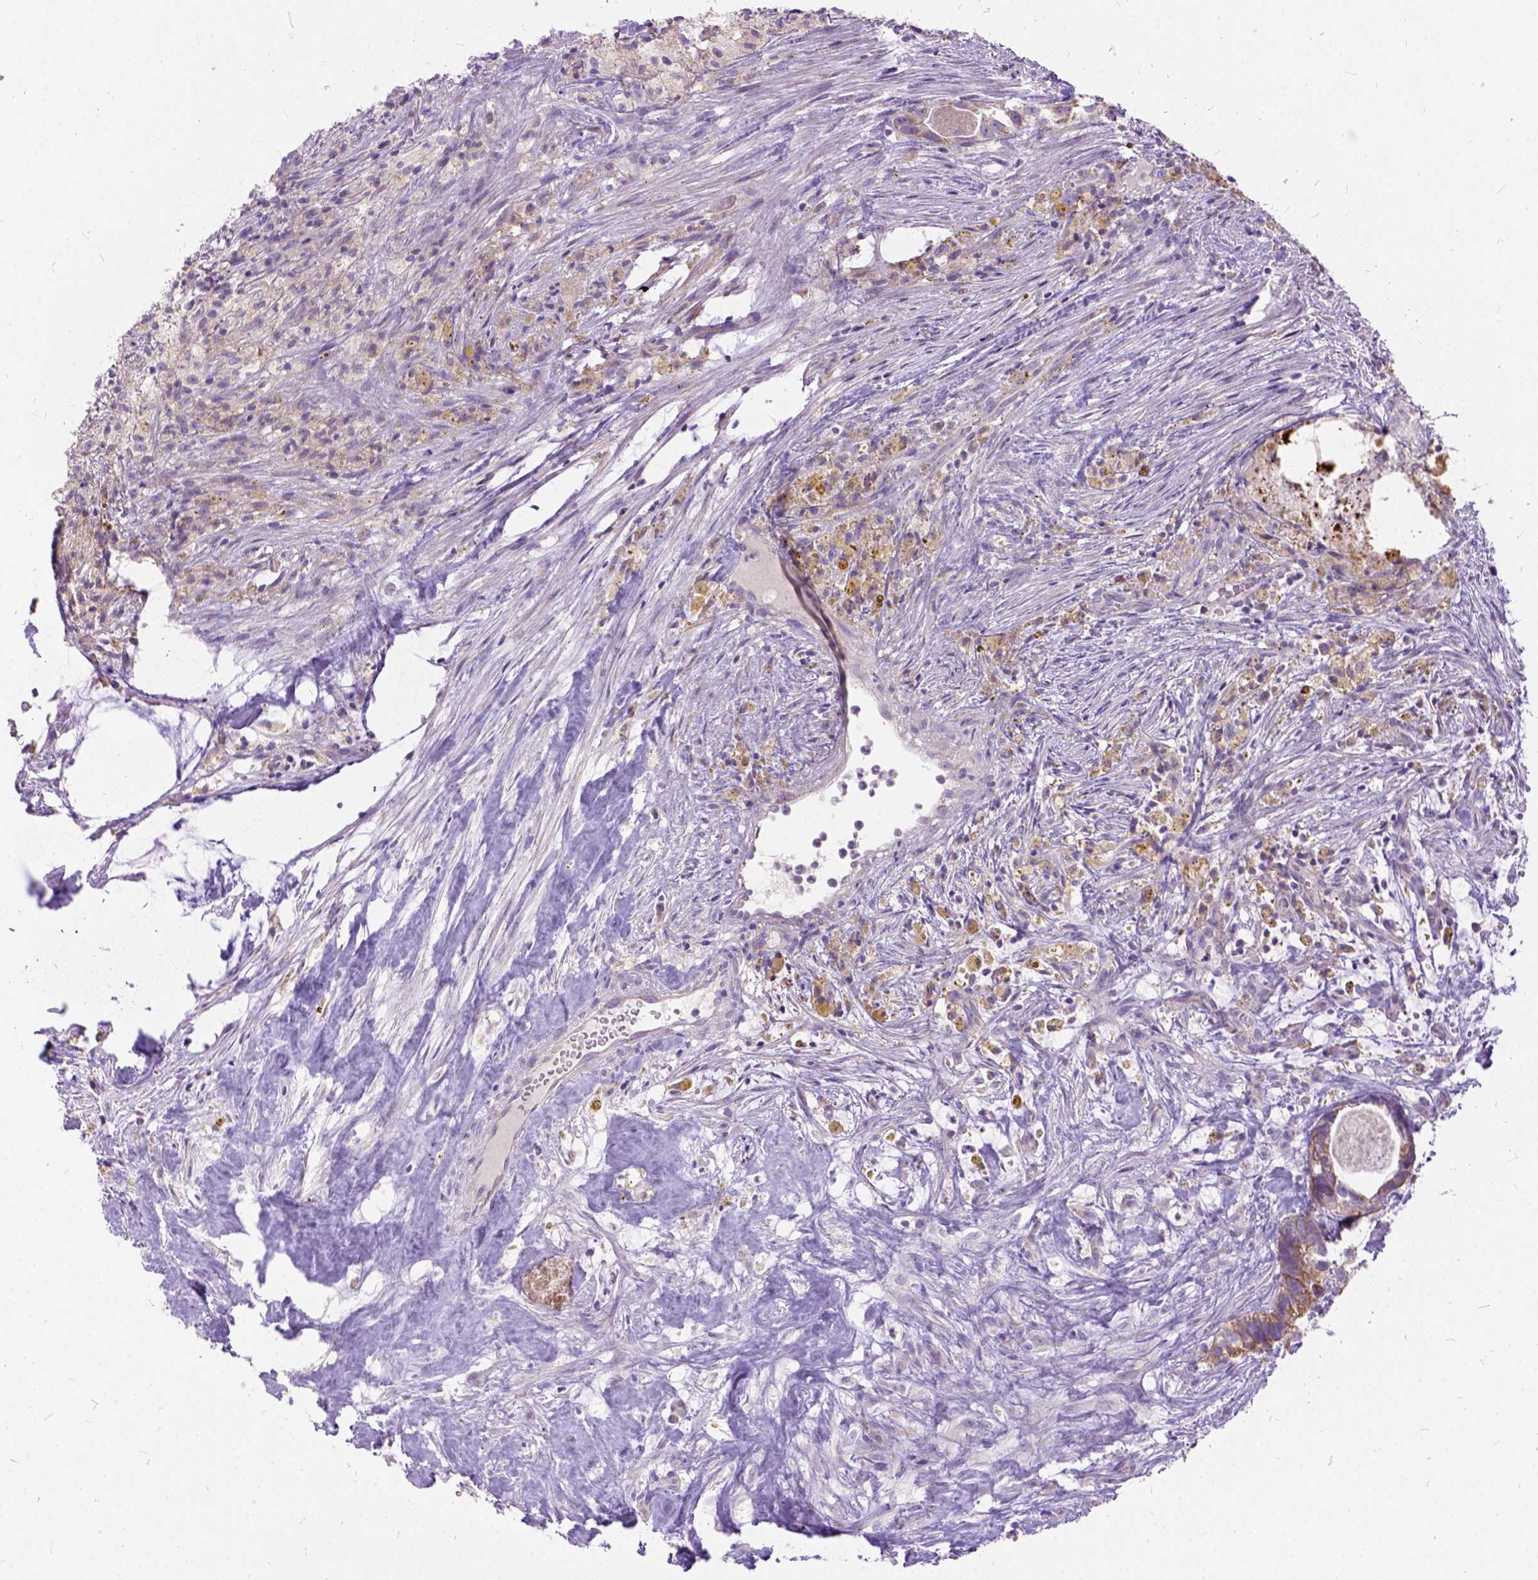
{"staining": {"intensity": "moderate", "quantity": ">75%", "location": "cytoplasmic/membranous"}, "tissue": "head and neck cancer", "cell_type": "Tumor cells", "image_type": "cancer", "snomed": [{"axis": "morphology", "description": "Adenocarcinoma, NOS"}, {"axis": "topography", "description": "Head-Neck"}], "caption": "A brown stain highlights moderate cytoplasmic/membranous expression of a protein in adenocarcinoma (head and neck) tumor cells.", "gene": "CTAG2", "patient": {"sex": "male", "age": 62}}